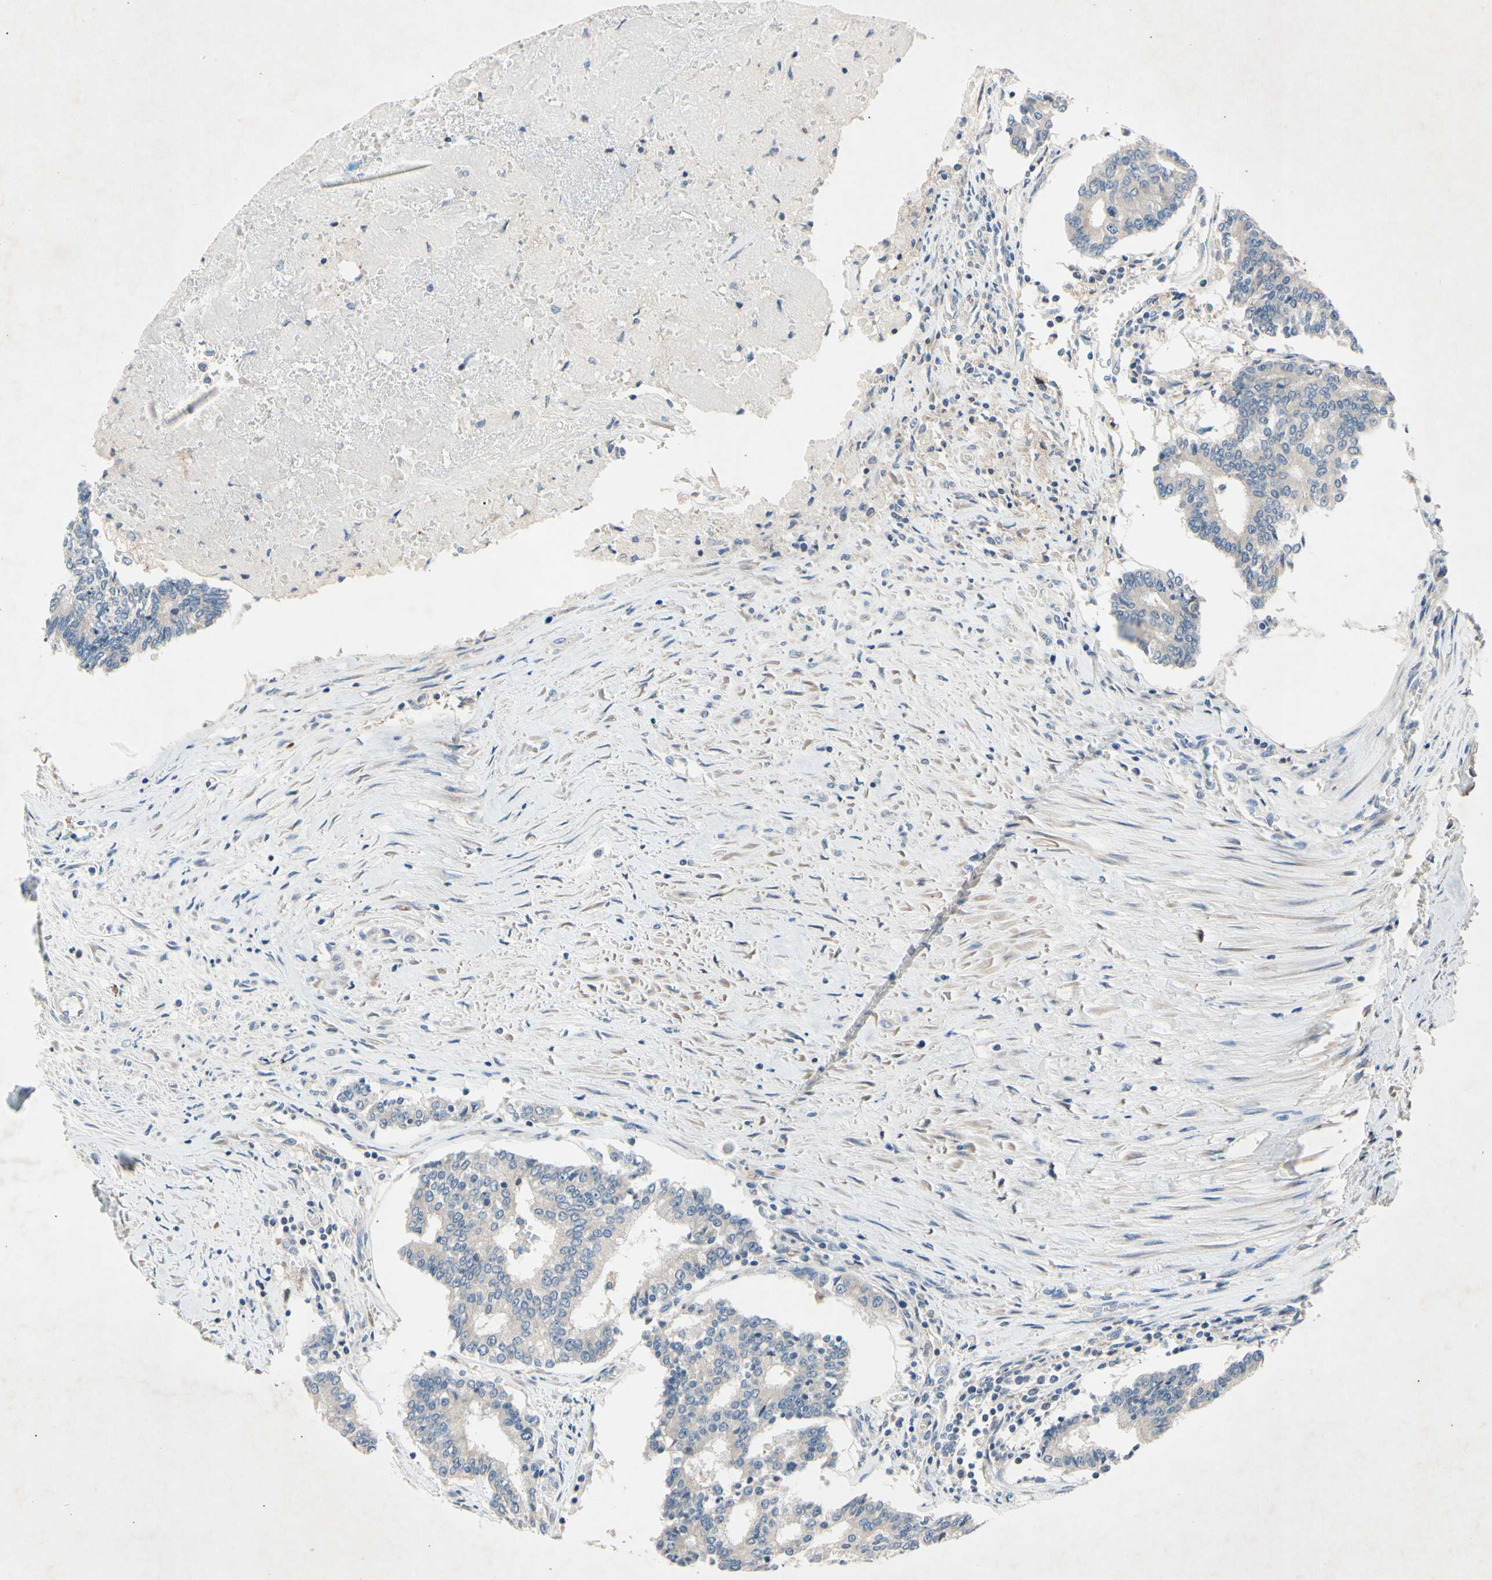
{"staining": {"intensity": "weak", "quantity": ">75%", "location": "cytoplasmic/membranous"}, "tissue": "prostate cancer", "cell_type": "Tumor cells", "image_type": "cancer", "snomed": [{"axis": "morphology", "description": "Adenocarcinoma, High grade"}, {"axis": "topography", "description": "Prostate"}], "caption": "This micrograph exhibits IHC staining of human adenocarcinoma (high-grade) (prostate), with low weak cytoplasmic/membranous positivity in about >75% of tumor cells.", "gene": "PRDX4", "patient": {"sex": "male", "age": 55}}